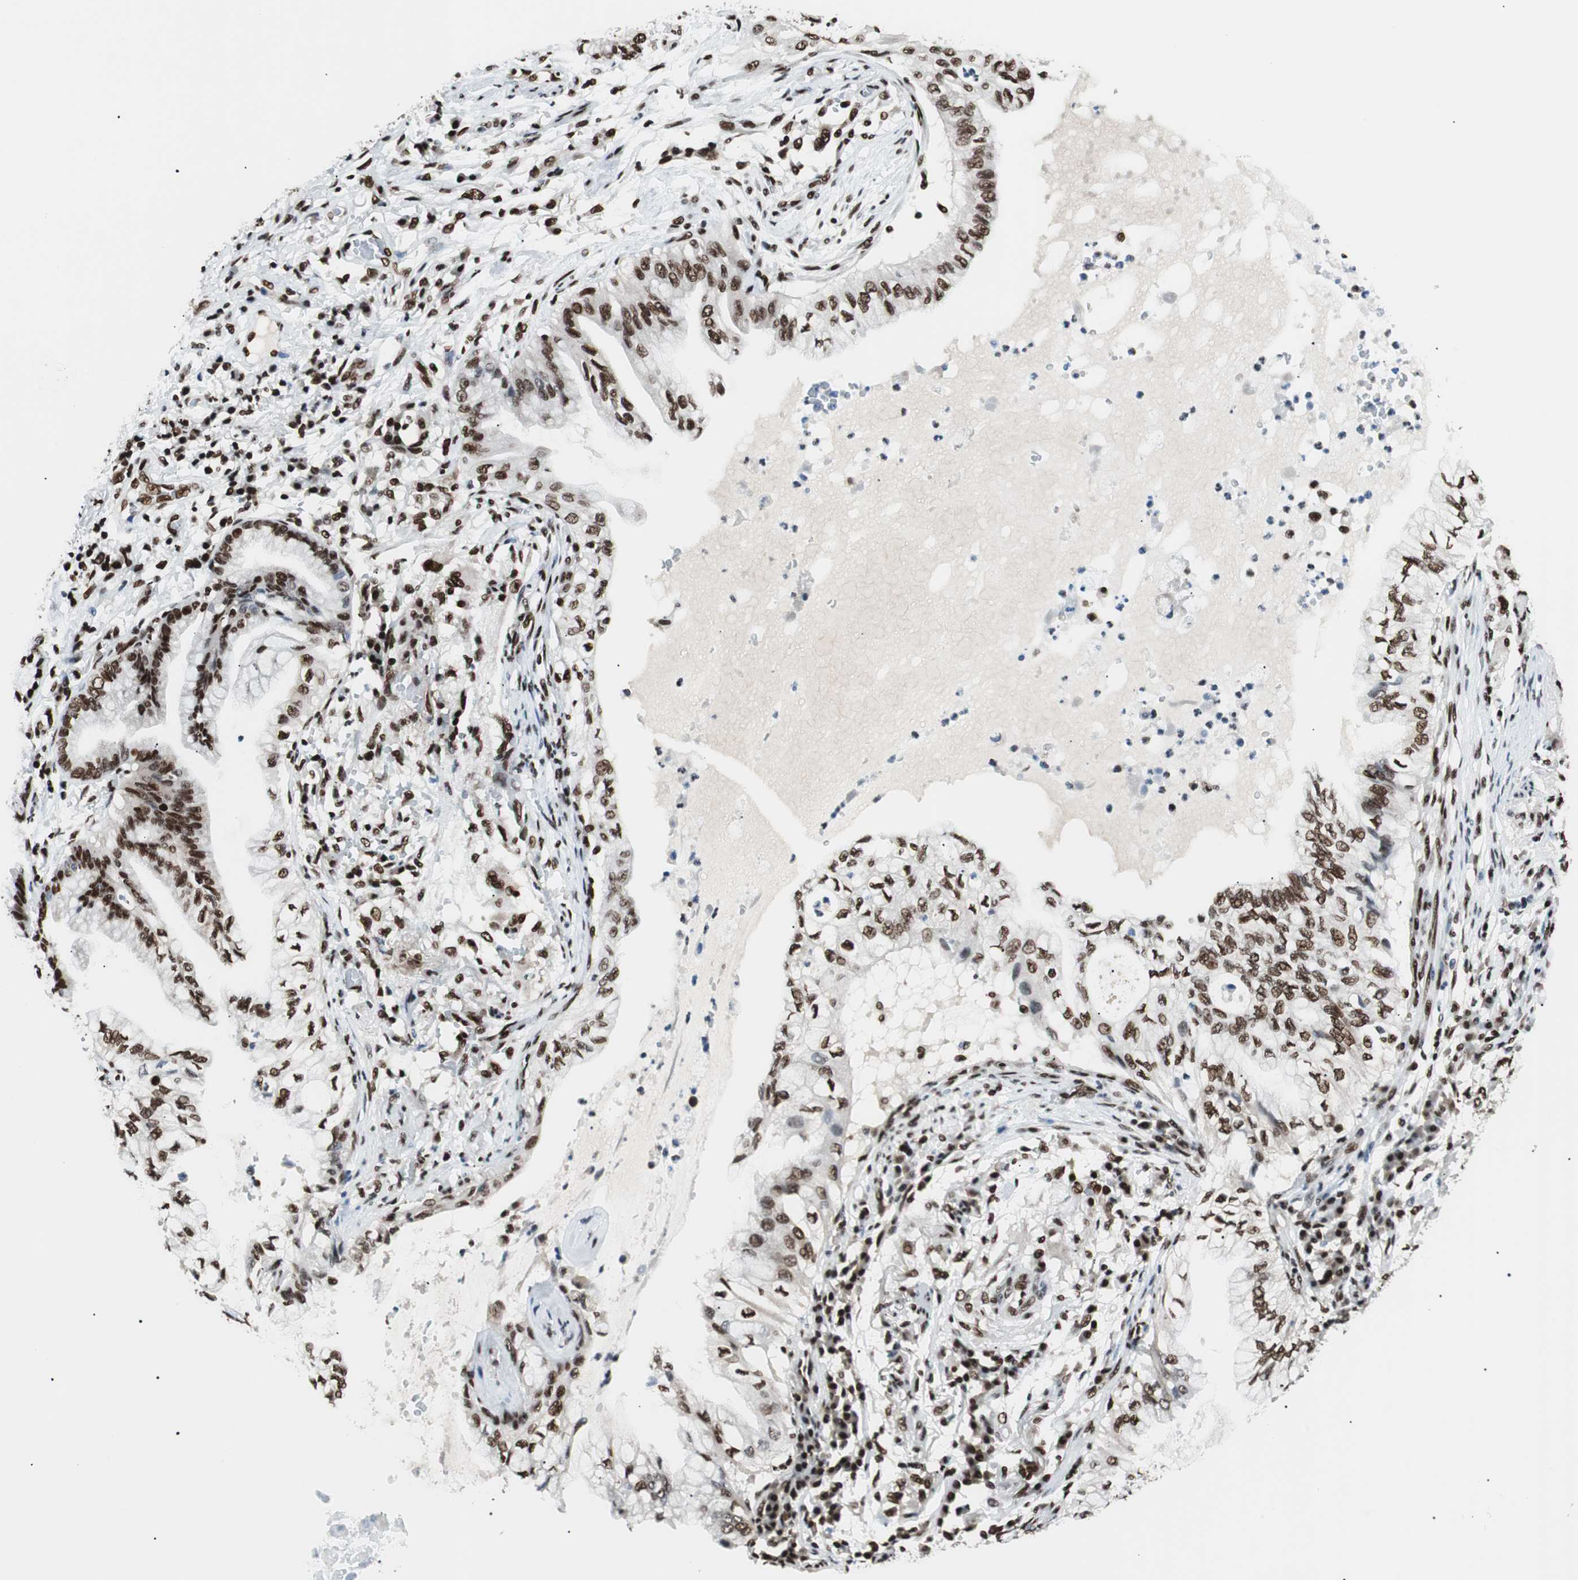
{"staining": {"intensity": "strong", "quantity": ">75%", "location": "nuclear"}, "tissue": "lung cancer", "cell_type": "Tumor cells", "image_type": "cancer", "snomed": [{"axis": "morphology", "description": "Adenocarcinoma, NOS"}, {"axis": "topography", "description": "Lung"}], "caption": "Immunohistochemistry (IHC) (DAB) staining of human lung adenocarcinoma demonstrates strong nuclear protein expression in approximately >75% of tumor cells. (DAB = brown stain, brightfield microscopy at high magnification).", "gene": "EWSR1", "patient": {"sex": "female", "age": 70}}